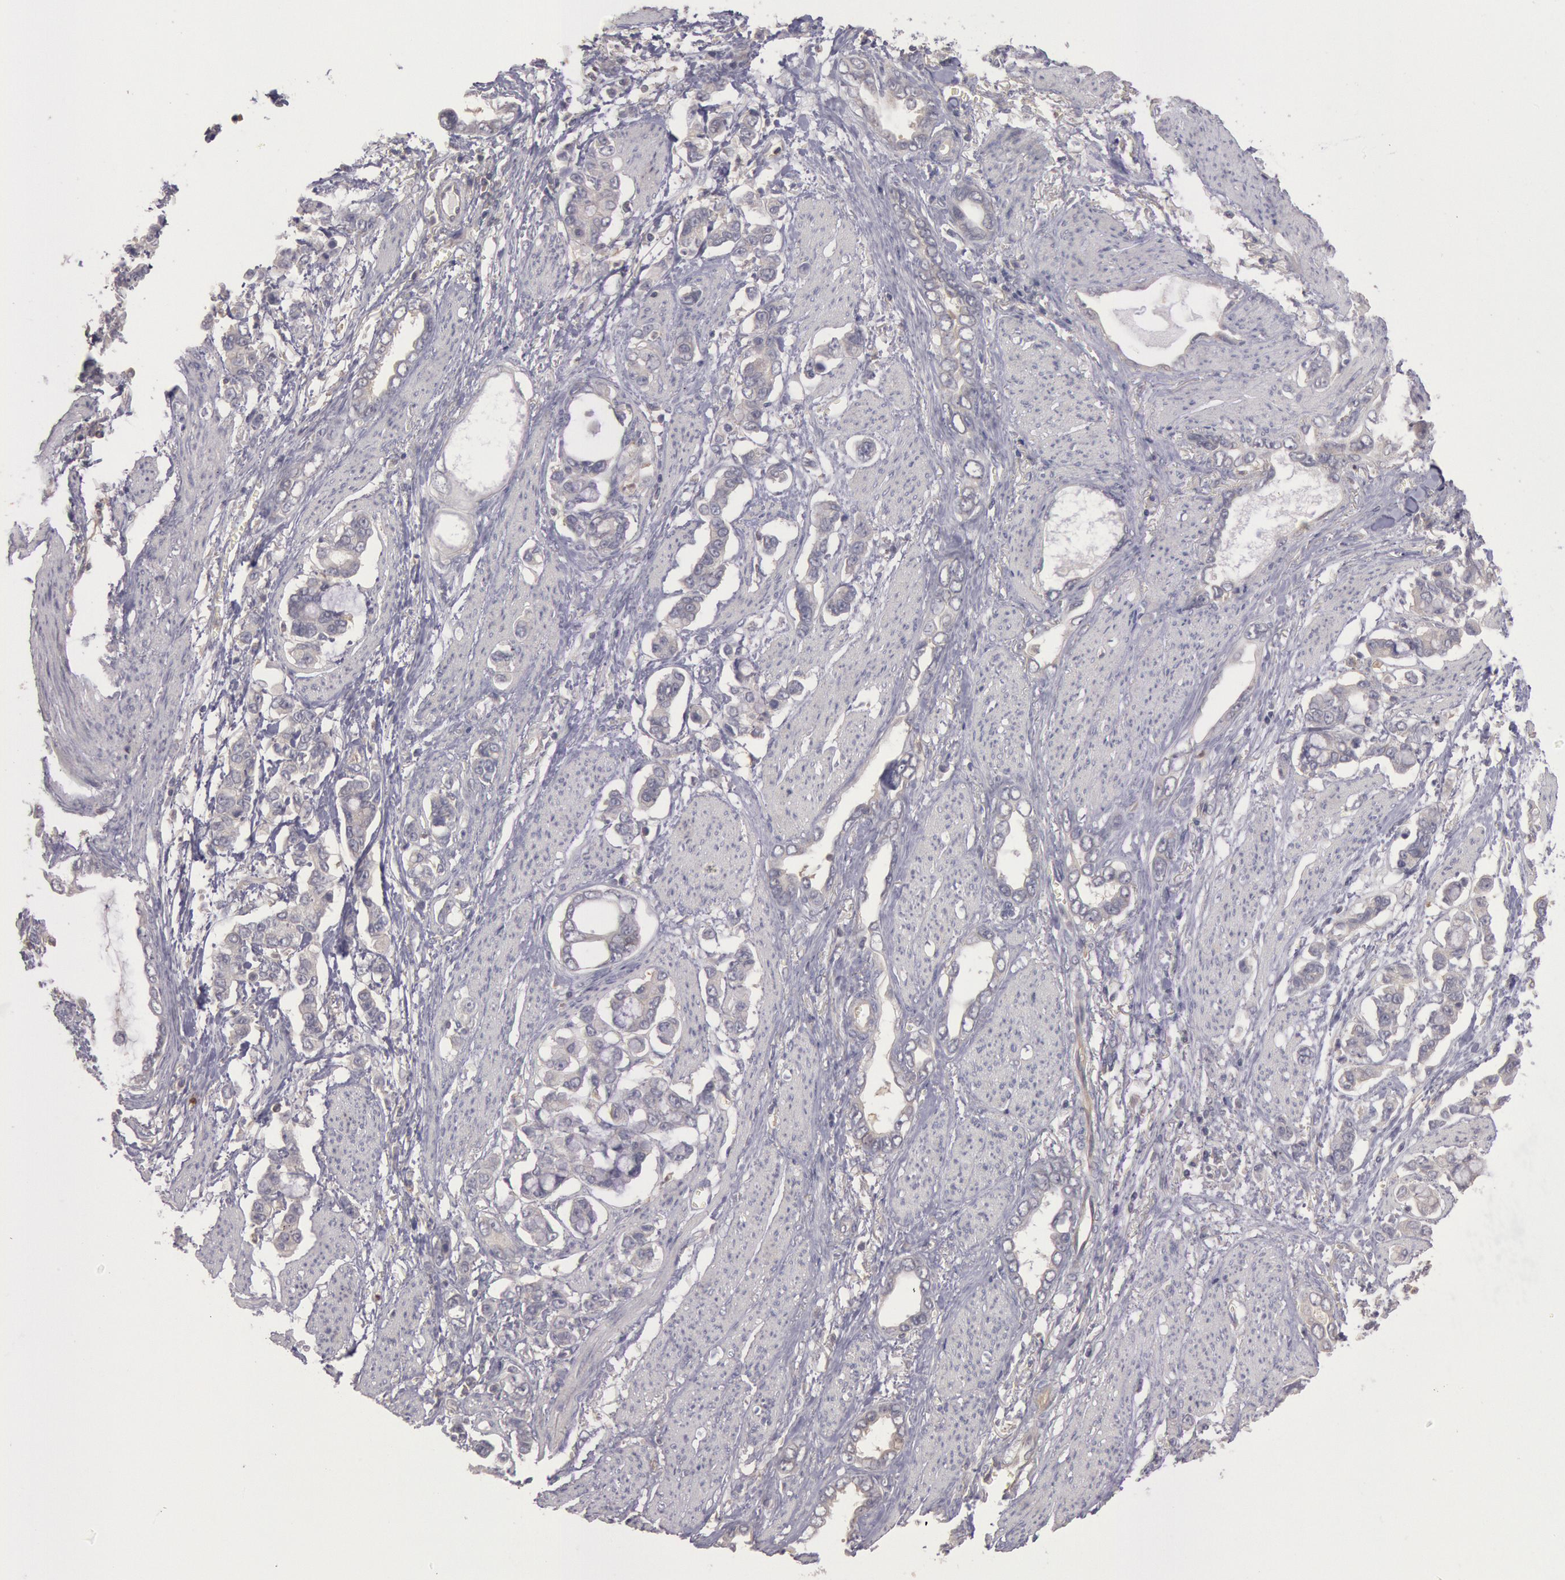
{"staining": {"intensity": "negative", "quantity": "none", "location": "none"}, "tissue": "stomach cancer", "cell_type": "Tumor cells", "image_type": "cancer", "snomed": [{"axis": "morphology", "description": "Adenocarcinoma, NOS"}, {"axis": "topography", "description": "Stomach"}], "caption": "Immunohistochemical staining of human adenocarcinoma (stomach) shows no significant positivity in tumor cells.", "gene": "PIK3R1", "patient": {"sex": "male", "age": 78}}